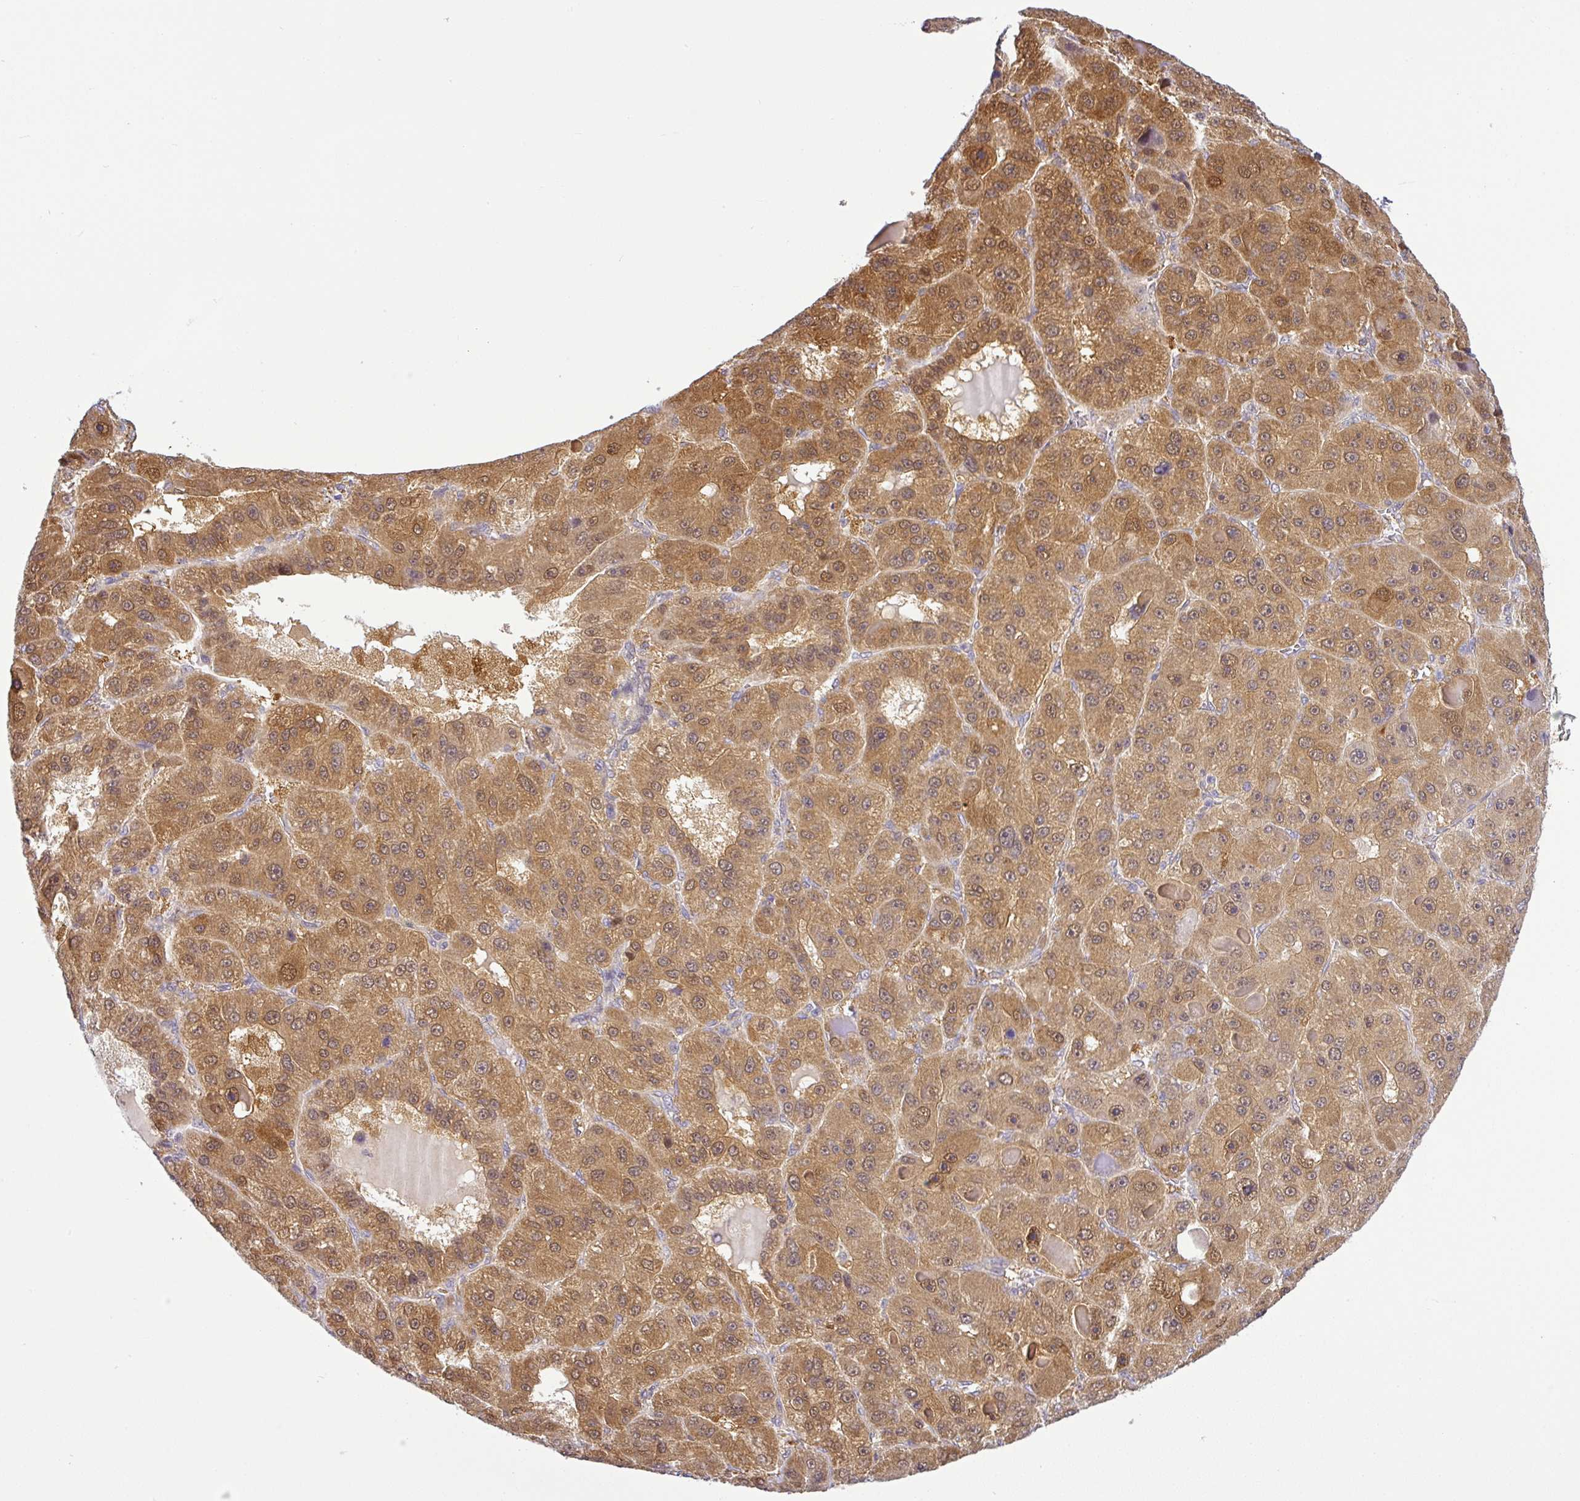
{"staining": {"intensity": "moderate", "quantity": ">75%", "location": "cytoplasmic/membranous,nuclear"}, "tissue": "liver cancer", "cell_type": "Tumor cells", "image_type": "cancer", "snomed": [{"axis": "morphology", "description": "Carcinoma, Hepatocellular, NOS"}, {"axis": "topography", "description": "Liver"}], "caption": "DAB (3,3'-diaminobenzidine) immunohistochemical staining of human liver cancer (hepatocellular carcinoma) displays moderate cytoplasmic/membranous and nuclear protein expression in about >75% of tumor cells.", "gene": "NDUFB2", "patient": {"sex": "male", "age": 76}}